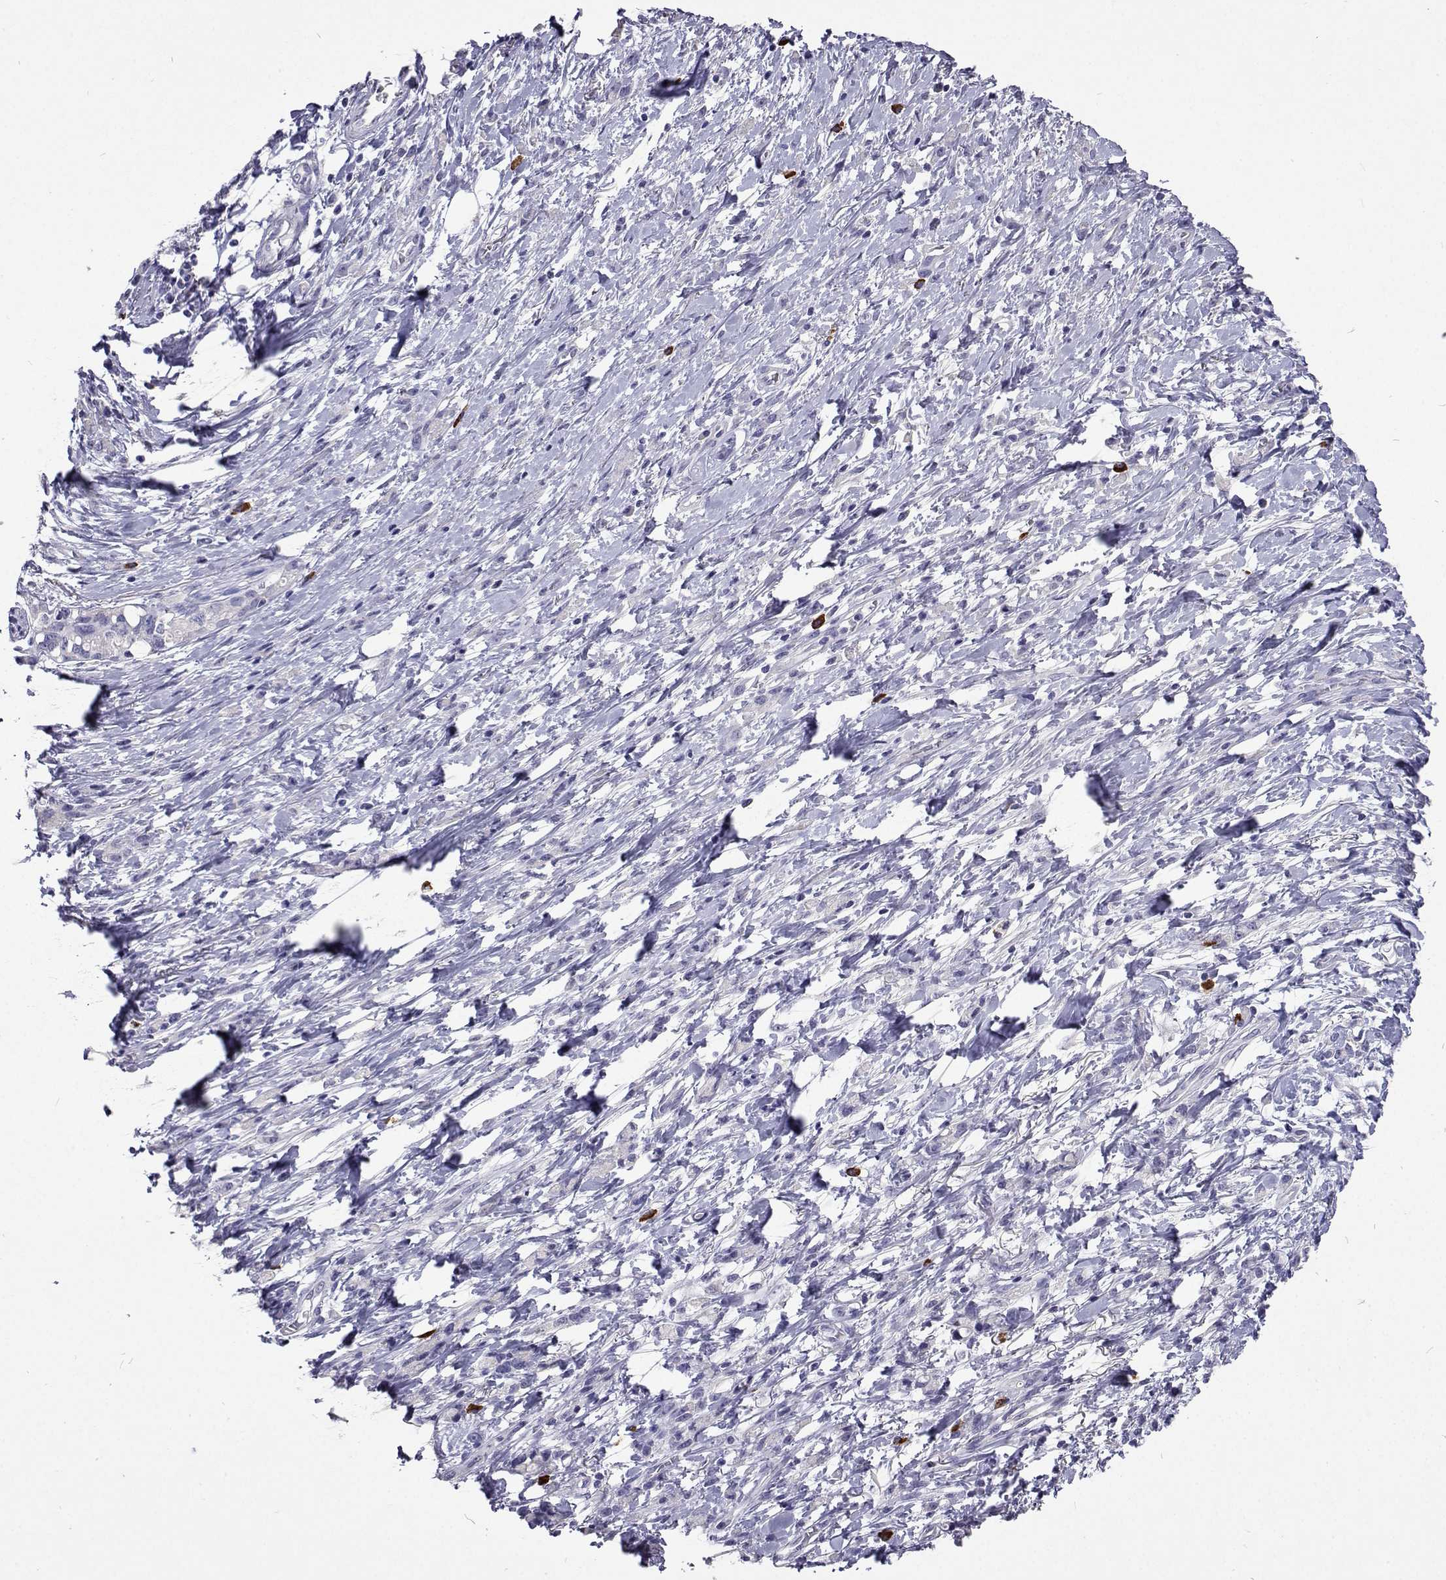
{"staining": {"intensity": "negative", "quantity": "none", "location": "none"}, "tissue": "stomach cancer", "cell_type": "Tumor cells", "image_type": "cancer", "snomed": [{"axis": "morphology", "description": "Adenocarcinoma, NOS"}, {"axis": "topography", "description": "Stomach"}], "caption": "The micrograph shows no staining of tumor cells in stomach cancer (adenocarcinoma). (DAB immunohistochemistry visualized using brightfield microscopy, high magnification).", "gene": "CFAP44", "patient": {"sex": "female", "age": 84}}